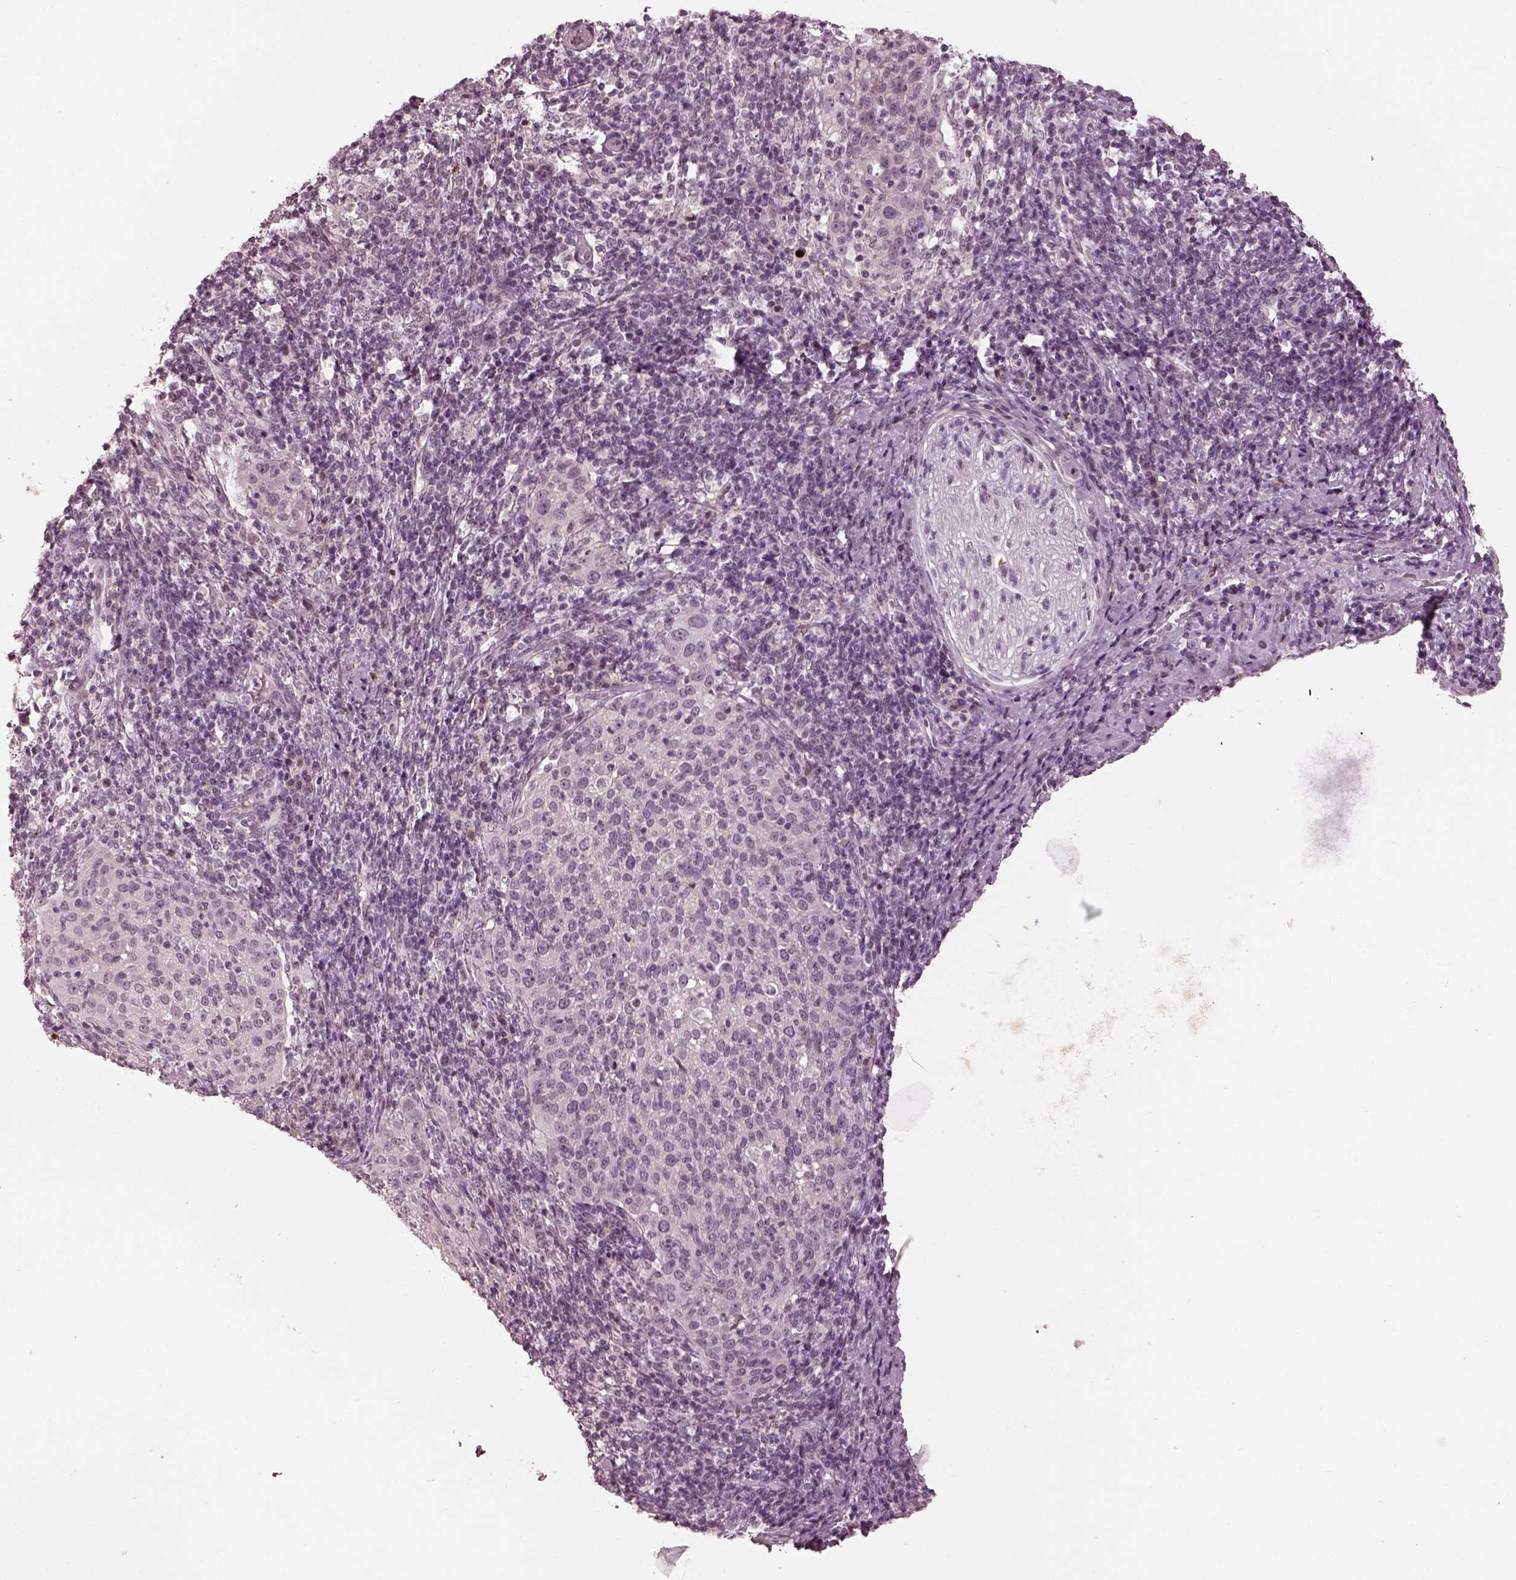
{"staining": {"intensity": "negative", "quantity": "none", "location": "none"}, "tissue": "cervical cancer", "cell_type": "Tumor cells", "image_type": "cancer", "snomed": [{"axis": "morphology", "description": "Squamous cell carcinoma, NOS"}, {"axis": "topography", "description": "Cervix"}], "caption": "Protein analysis of cervical cancer (squamous cell carcinoma) exhibits no significant positivity in tumor cells.", "gene": "KCNA2", "patient": {"sex": "female", "age": 51}}